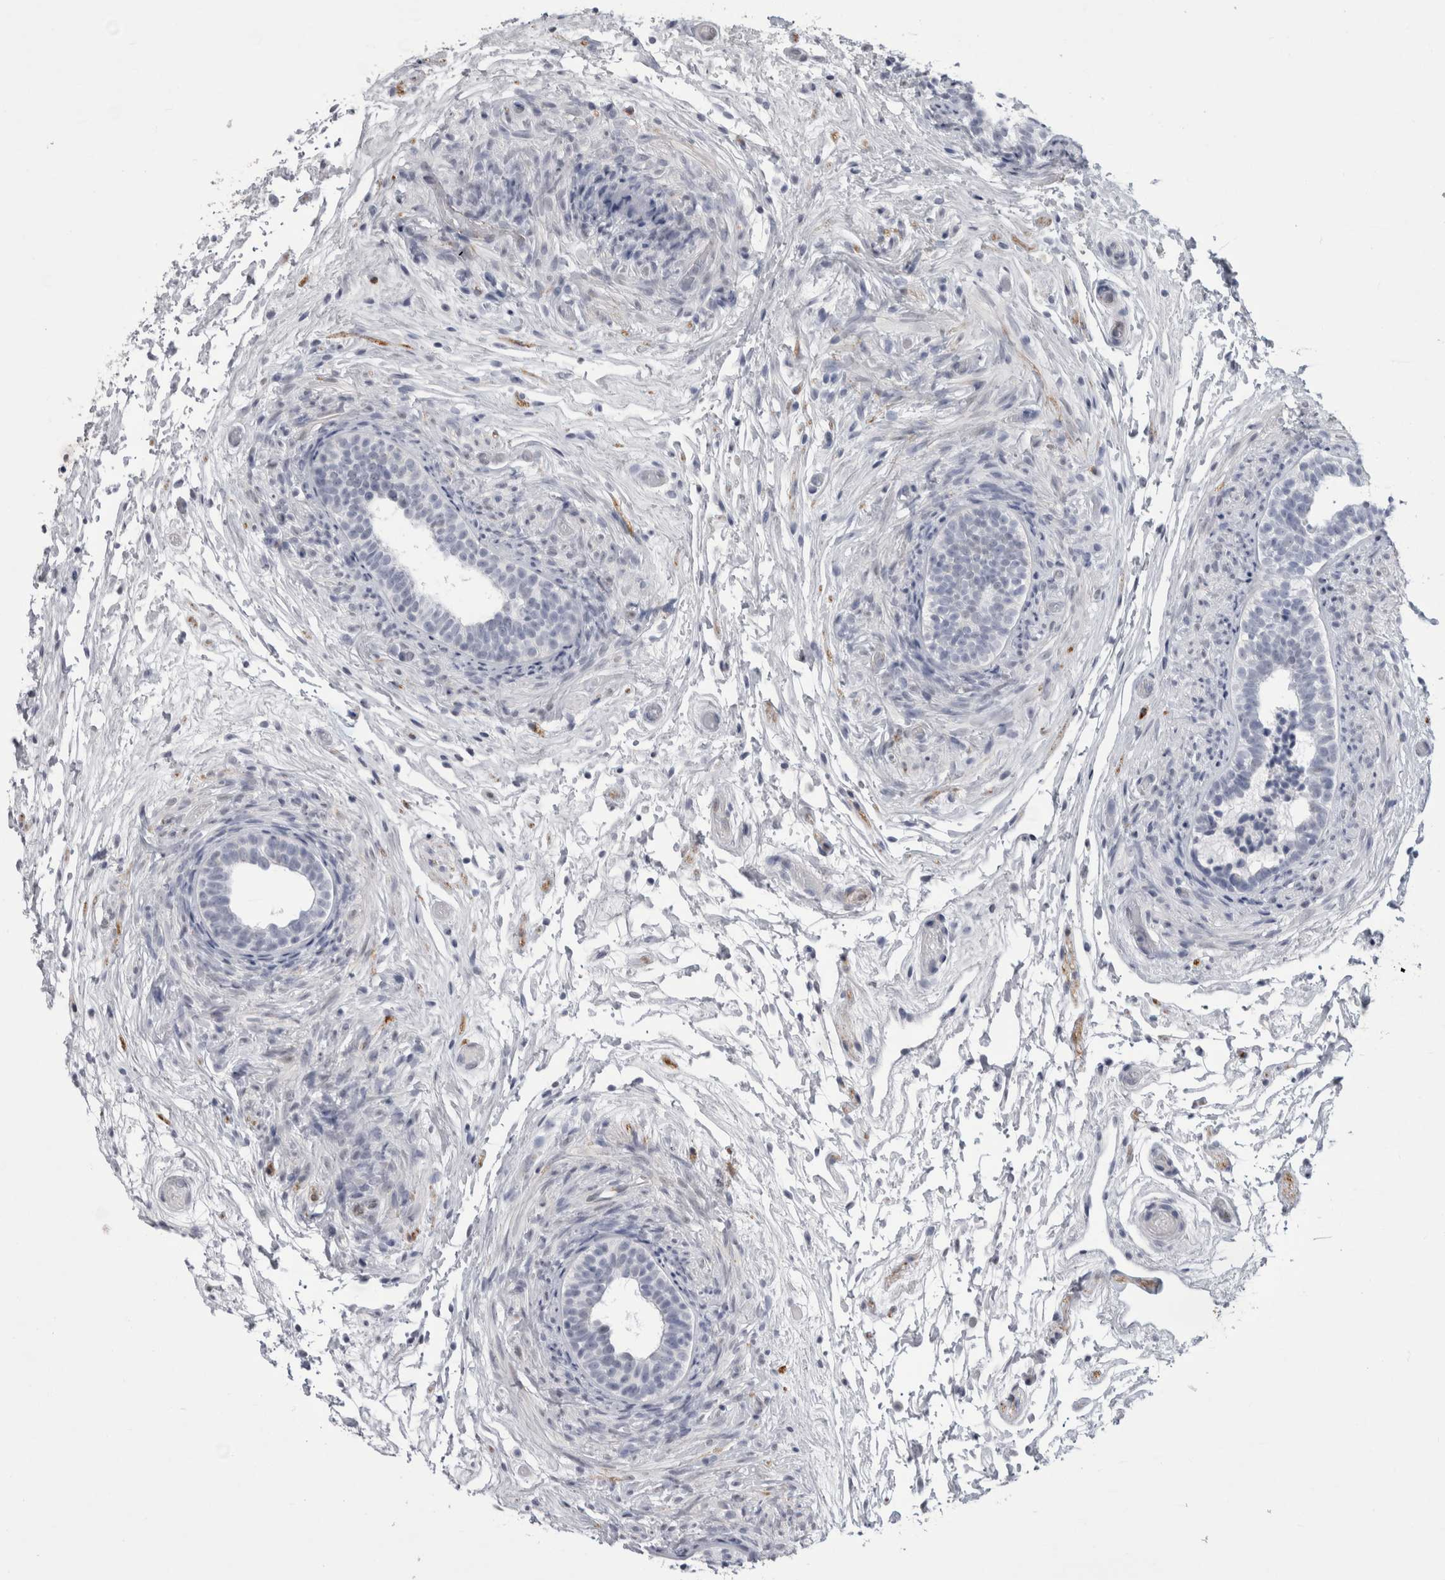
{"staining": {"intensity": "moderate", "quantity": "<25%", "location": "cytoplasmic/membranous"}, "tissue": "epididymis", "cell_type": "Glandular cells", "image_type": "normal", "snomed": [{"axis": "morphology", "description": "Normal tissue, NOS"}, {"axis": "topography", "description": "Epididymis"}], "caption": "The micrograph displays a brown stain indicating the presence of a protein in the cytoplasmic/membranous of glandular cells in epididymis.", "gene": "ACOT7", "patient": {"sex": "male", "age": 5}}